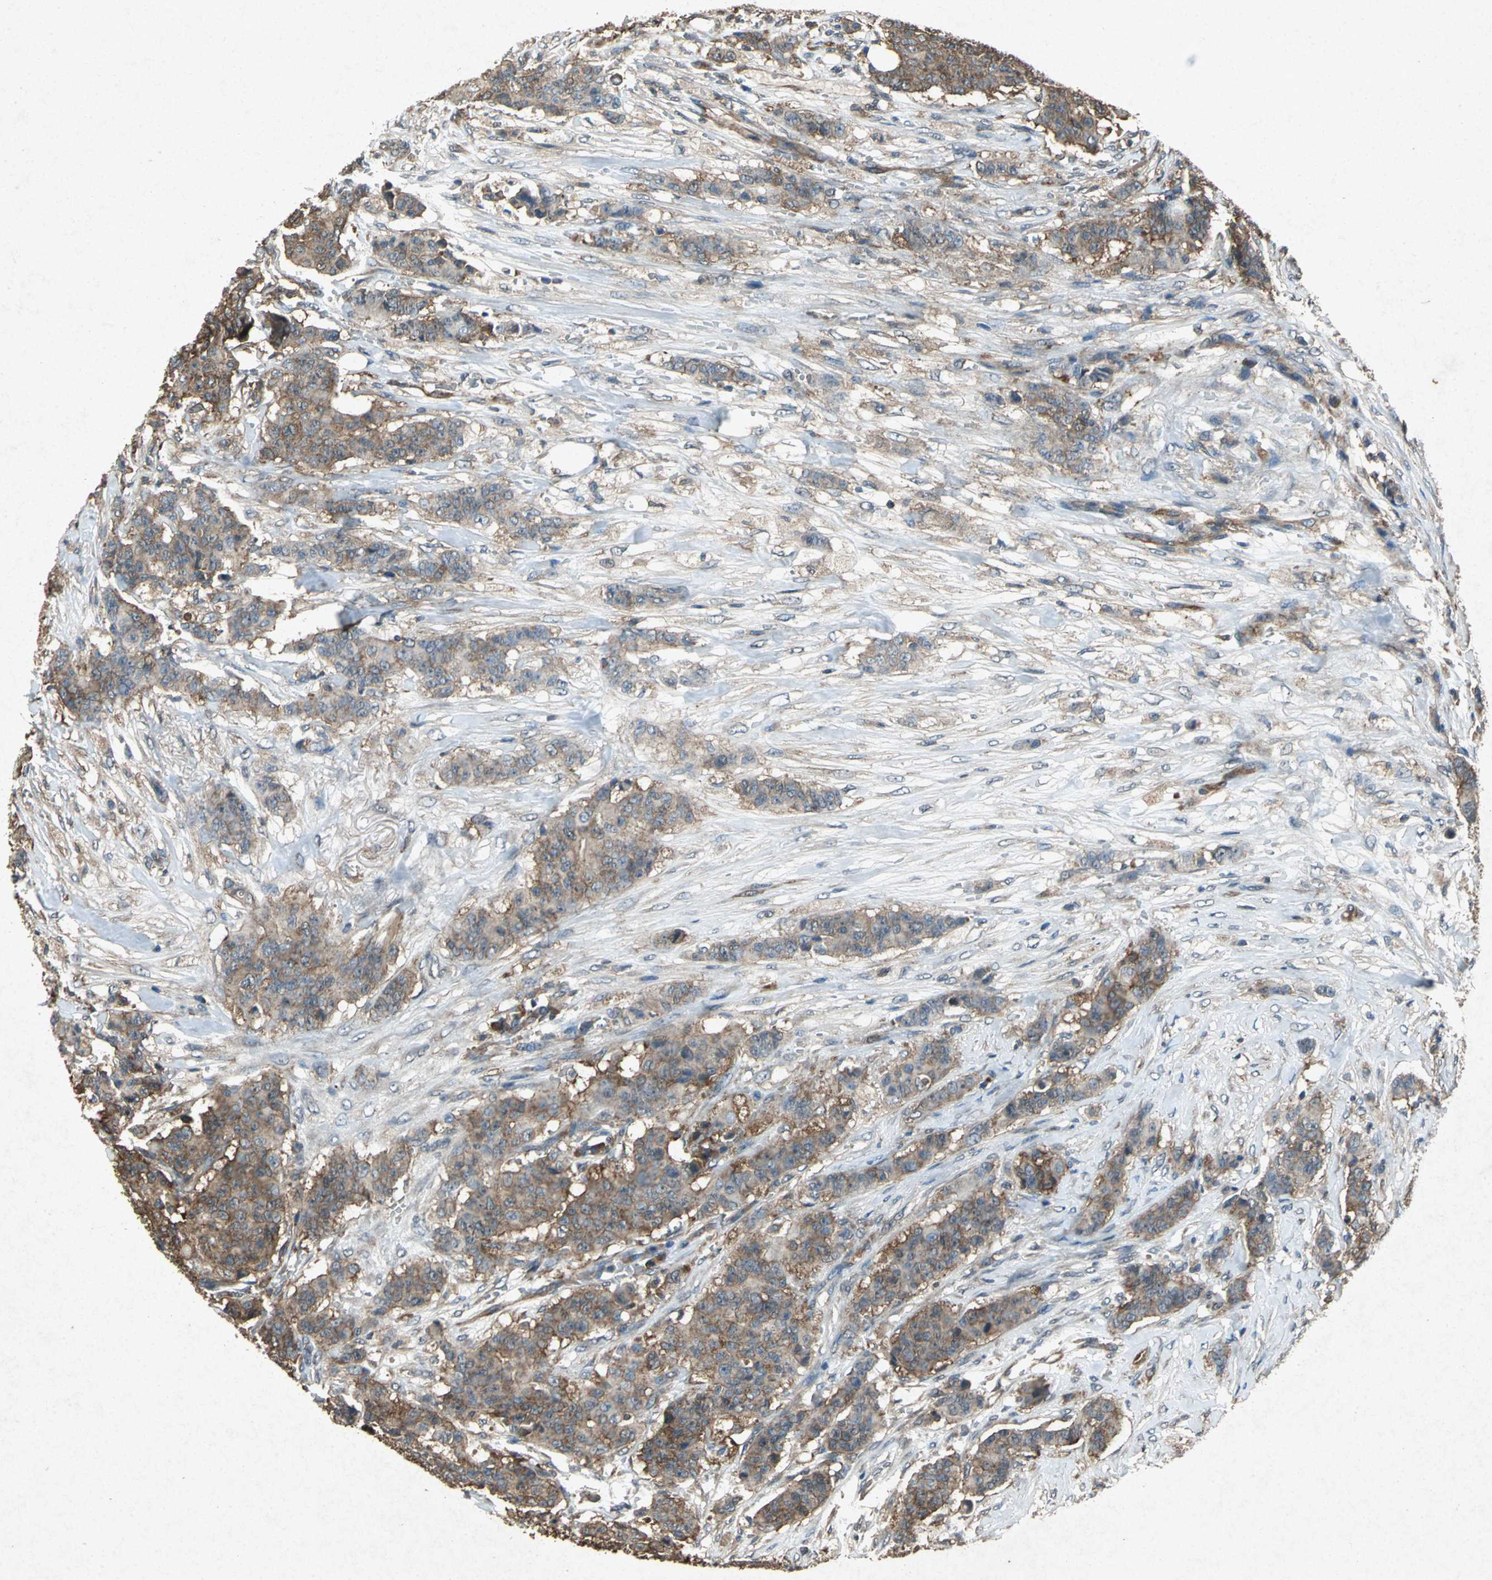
{"staining": {"intensity": "moderate", "quantity": ">75%", "location": "cytoplasmic/membranous"}, "tissue": "breast cancer", "cell_type": "Tumor cells", "image_type": "cancer", "snomed": [{"axis": "morphology", "description": "Duct carcinoma"}, {"axis": "topography", "description": "Breast"}], "caption": "Immunohistochemistry (IHC) micrograph of human breast cancer (intraductal carcinoma) stained for a protein (brown), which reveals medium levels of moderate cytoplasmic/membranous expression in about >75% of tumor cells.", "gene": "HSP90AB1", "patient": {"sex": "female", "age": 40}}